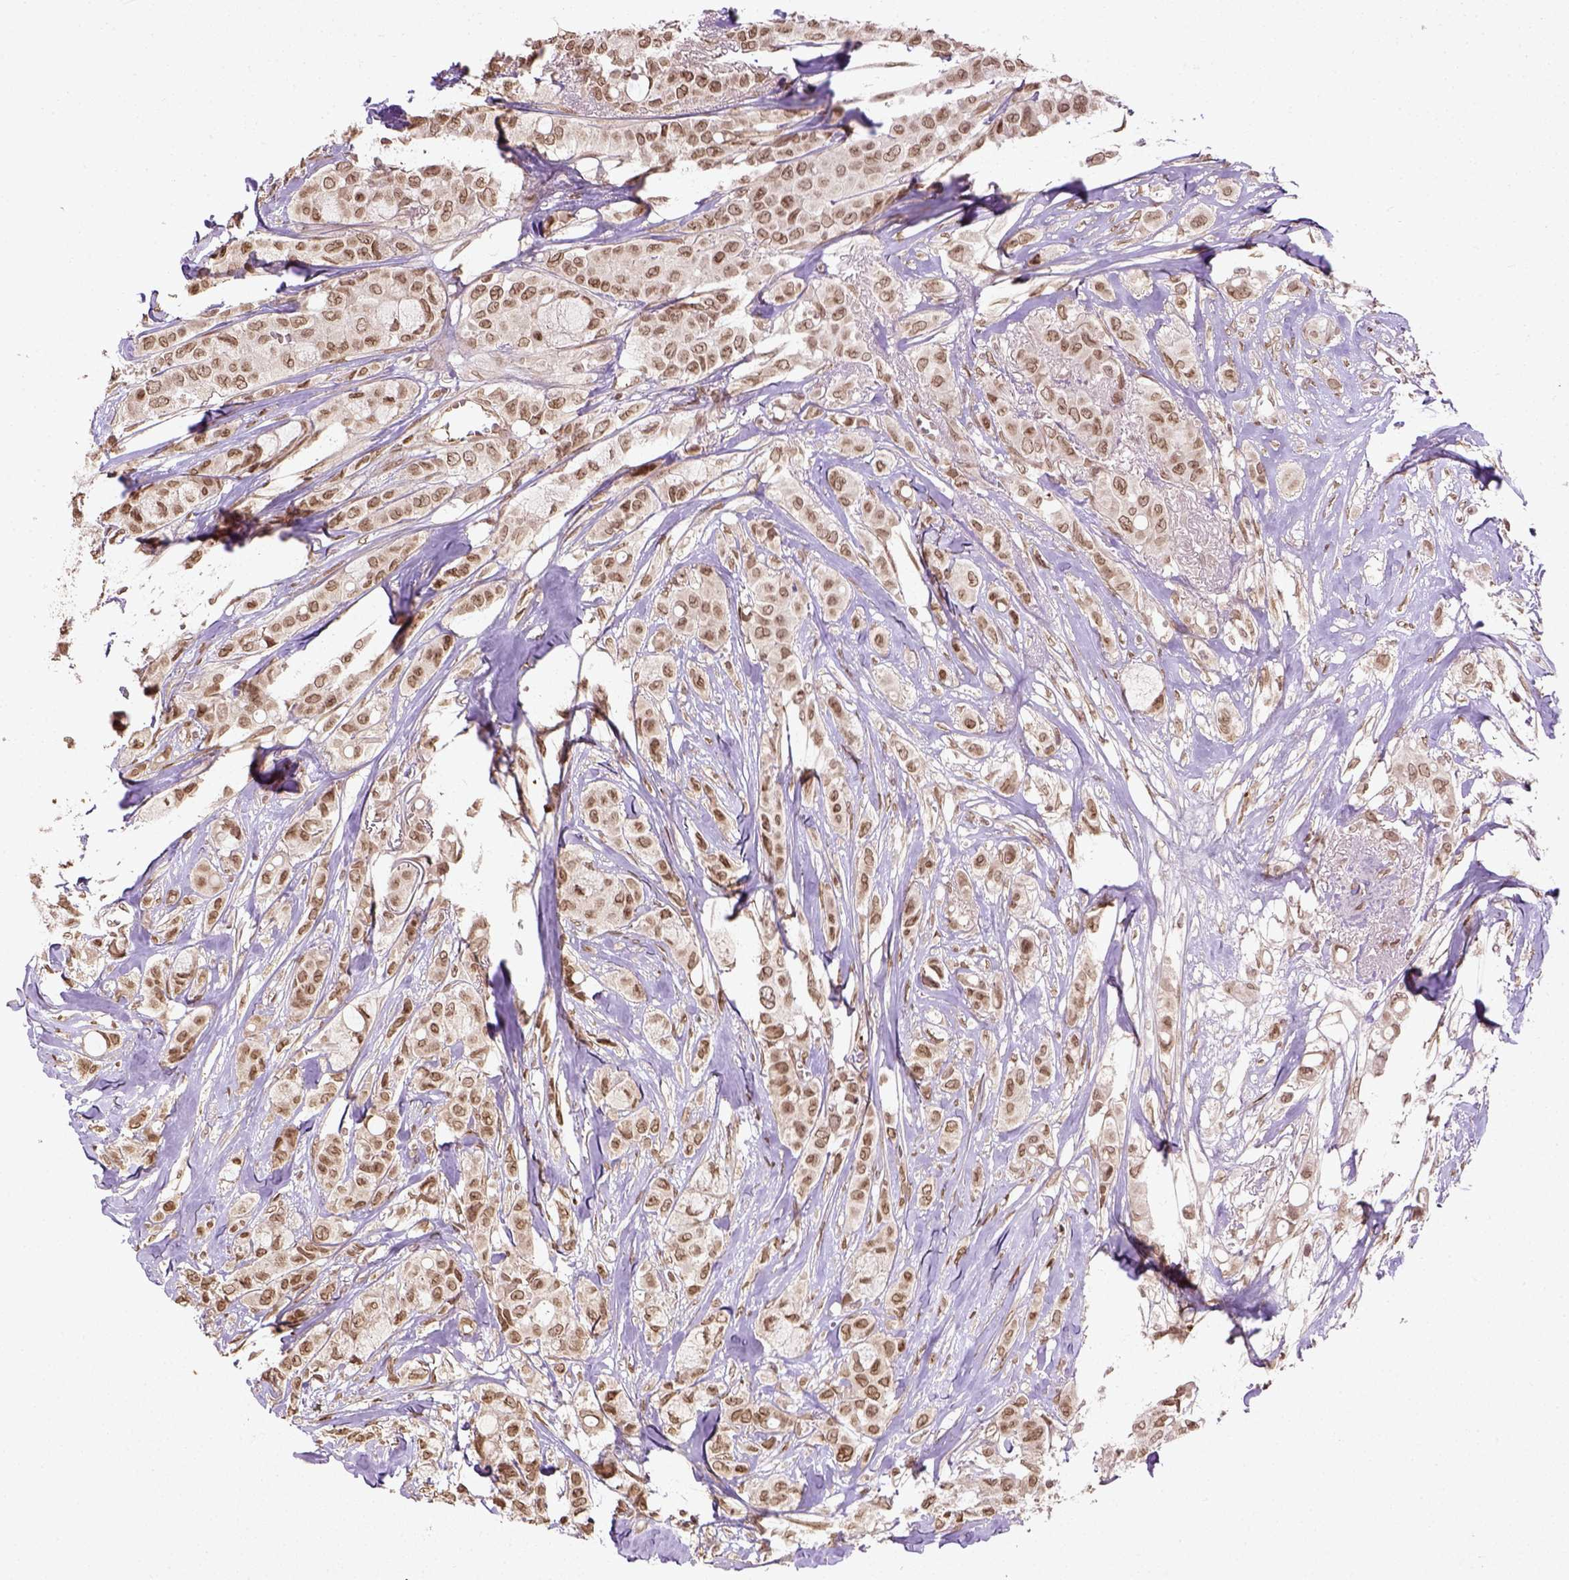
{"staining": {"intensity": "moderate", "quantity": ">75%", "location": "nuclear"}, "tissue": "breast cancer", "cell_type": "Tumor cells", "image_type": "cancer", "snomed": [{"axis": "morphology", "description": "Duct carcinoma"}, {"axis": "topography", "description": "Breast"}], "caption": "High-power microscopy captured an IHC histopathology image of invasive ductal carcinoma (breast), revealing moderate nuclear staining in approximately >75% of tumor cells. The staining was performed using DAB, with brown indicating positive protein expression. Nuclei are stained blue with hematoxylin.", "gene": "BANF1", "patient": {"sex": "female", "age": 85}}